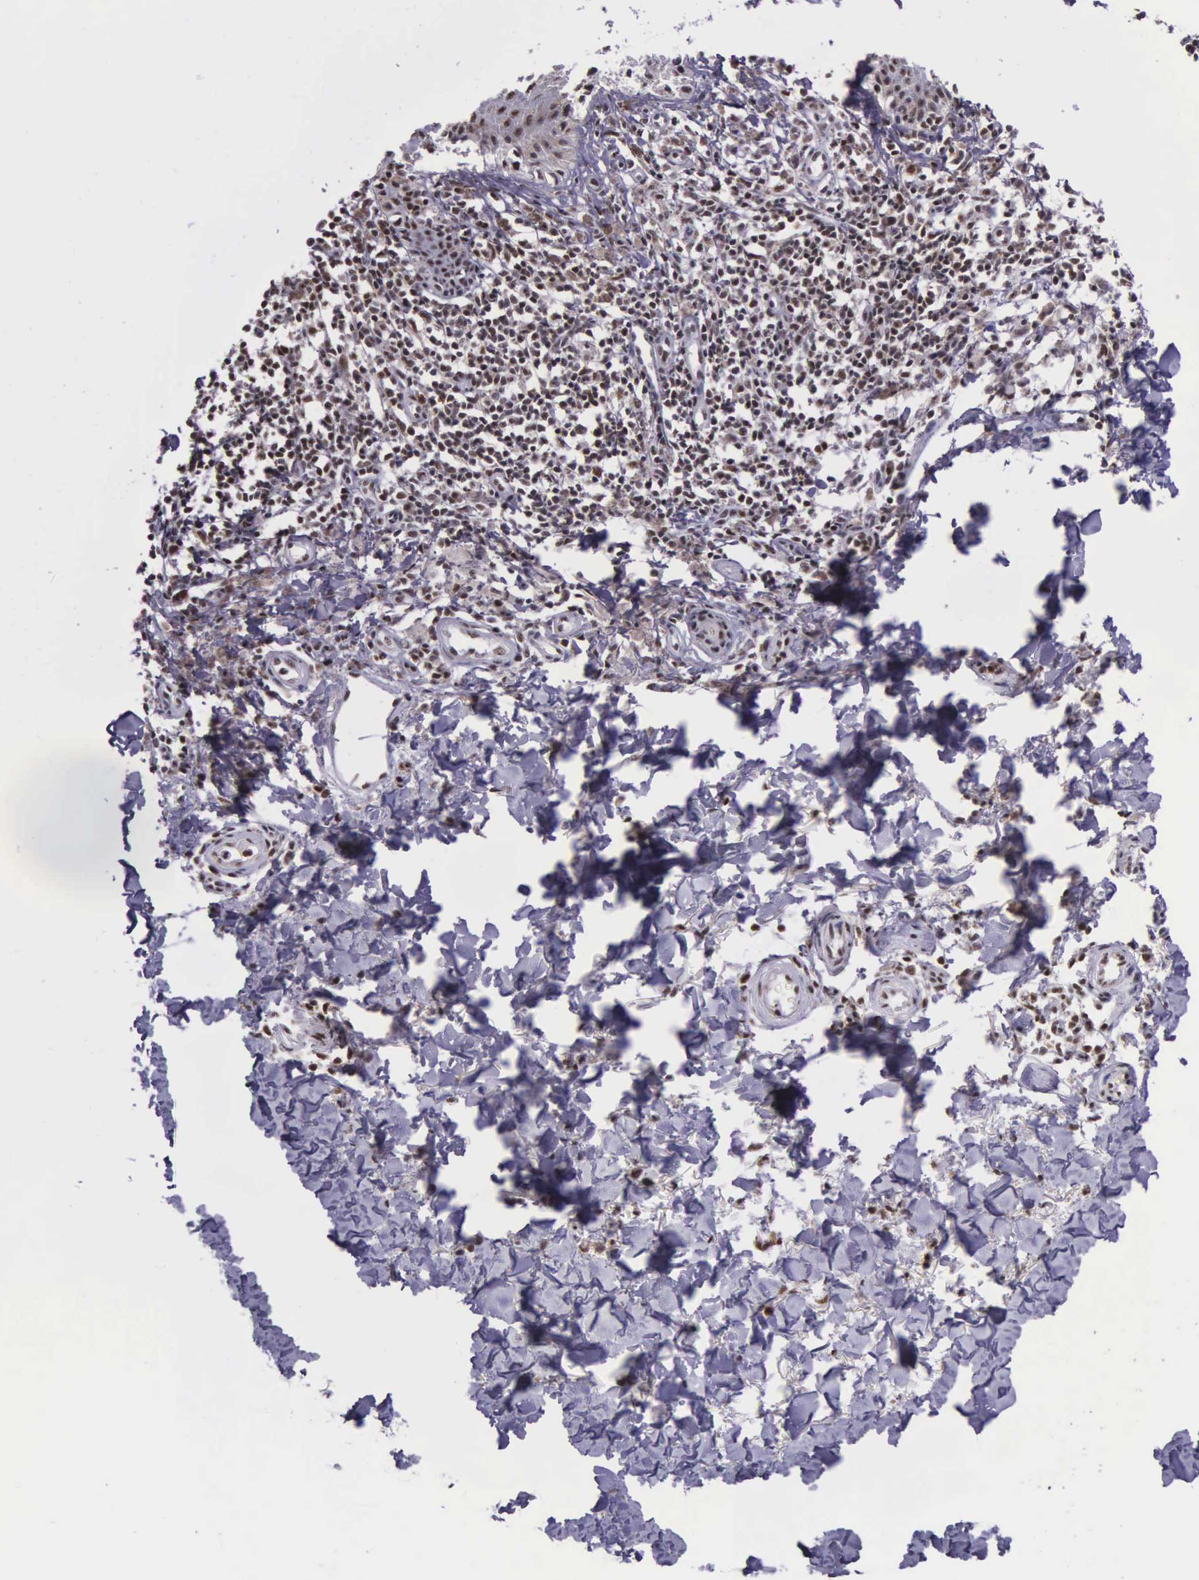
{"staining": {"intensity": "weak", "quantity": ">75%", "location": "nuclear"}, "tissue": "melanoma", "cell_type": "Tumor cells", "image_type": "cancer", "snomed": [{"axis": "morphology", "description": "Malignant melanoma, NOS"}, {"axis": "topography", "description": "Skin"}], "caption": "Immunohistochemical staining of malignant melanoma exhibits weak nuclear protein staining in about >75% of tumor cells.", "gene": "FAM47A", "patient": {"sex": "female", "age": 52}}